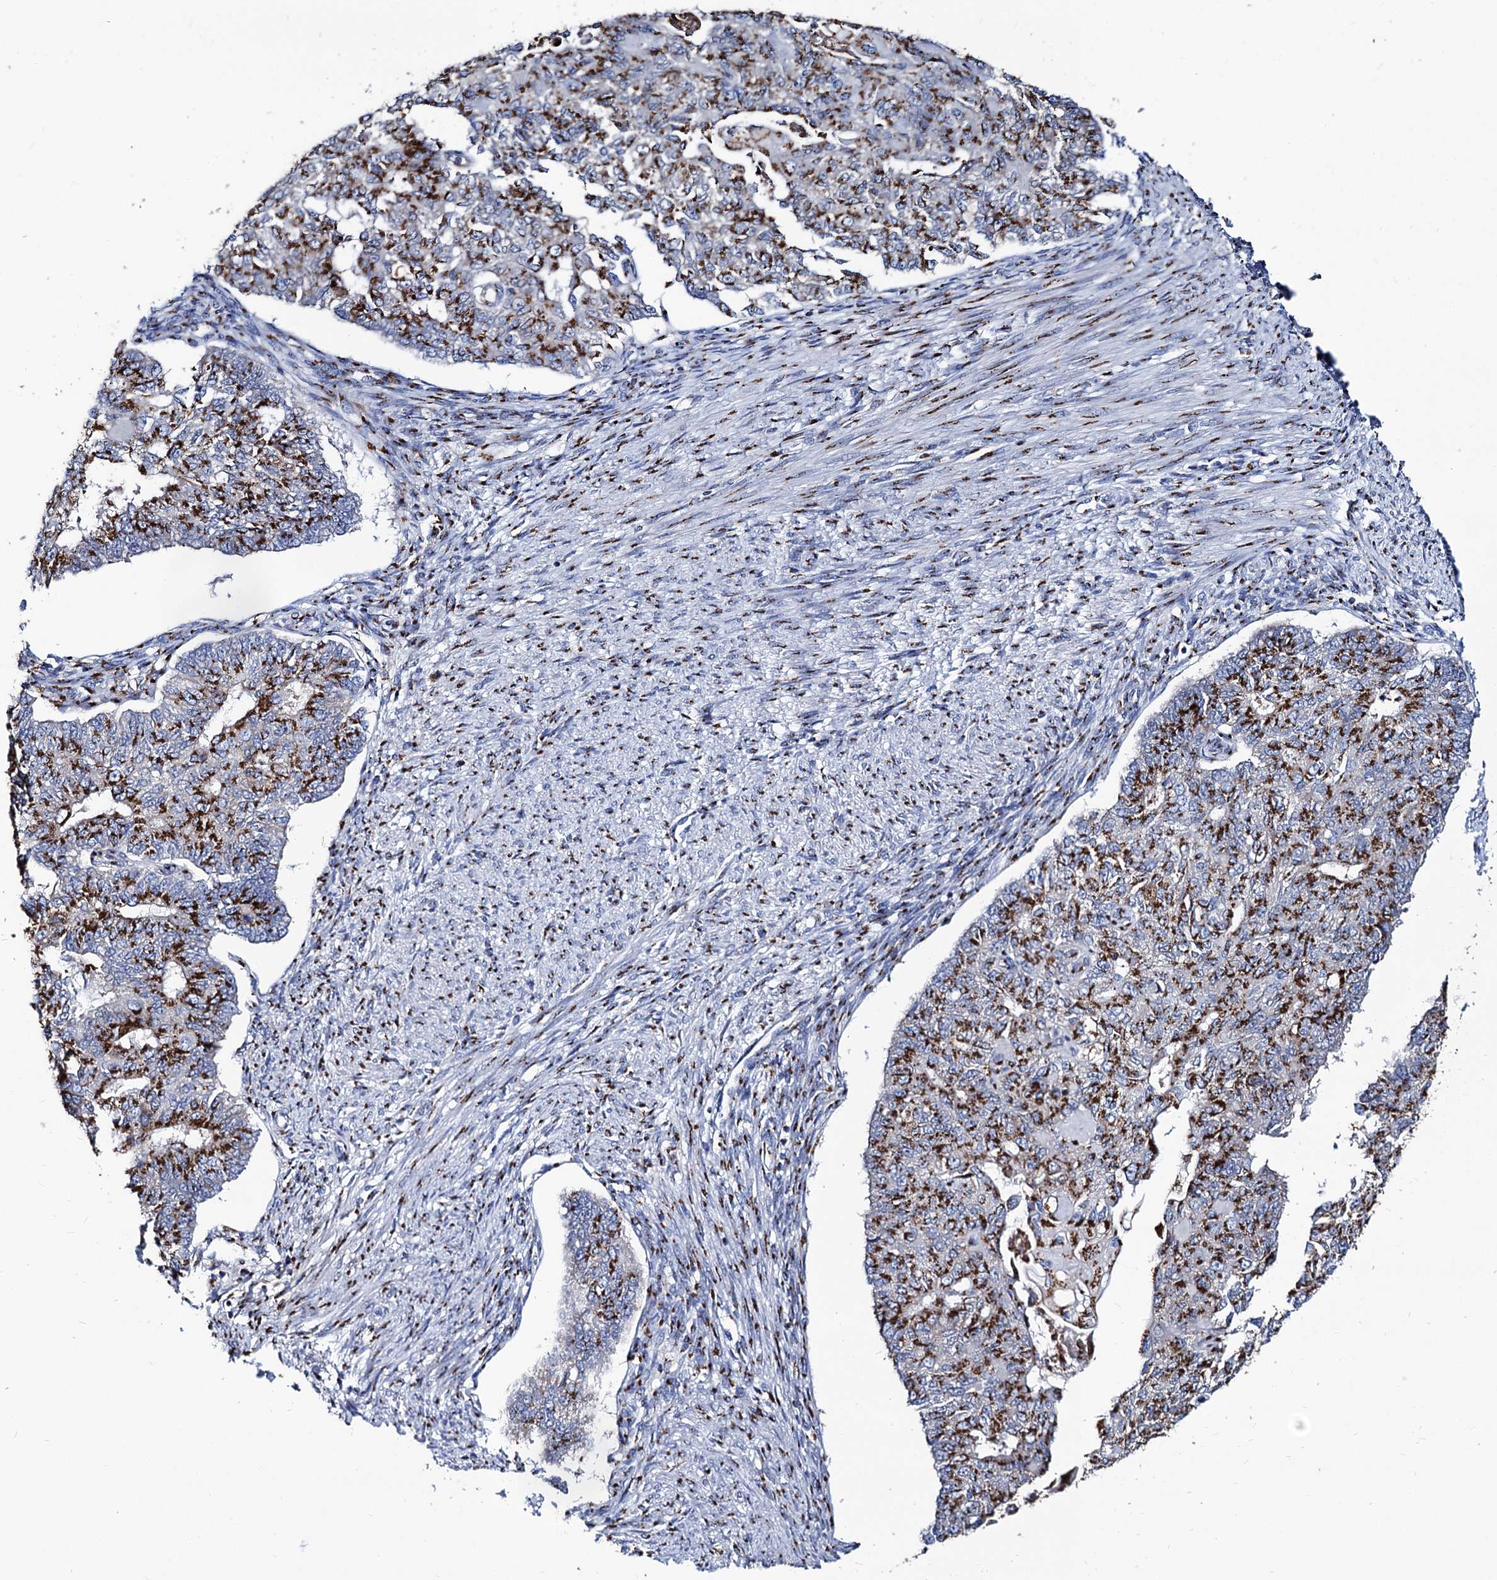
{"staining": {"intensity": "strong", "quantity": ">75%", "location": "cytoplasmic/membranous"}, "tissue": "endometrial cancer", "cell_type": "Tumor cells", "image_type": "cancer", "snomed": [{"axis": "morphology", "description": "Adenocarcinoma, NOS"}, {"axis": "topography", "description": "Endometrium"}], "caption": "This histopathology image exhibits adenocarcinoma (endometrial) stained with IHC to label a protein in brown. The cytoplasmic/membranous of tumor cells show strong positivity for the protein. Nuclei are counter-stained blue.", "gene": "TM9SF3", "patient": {"sex": "female", "age": 32}}